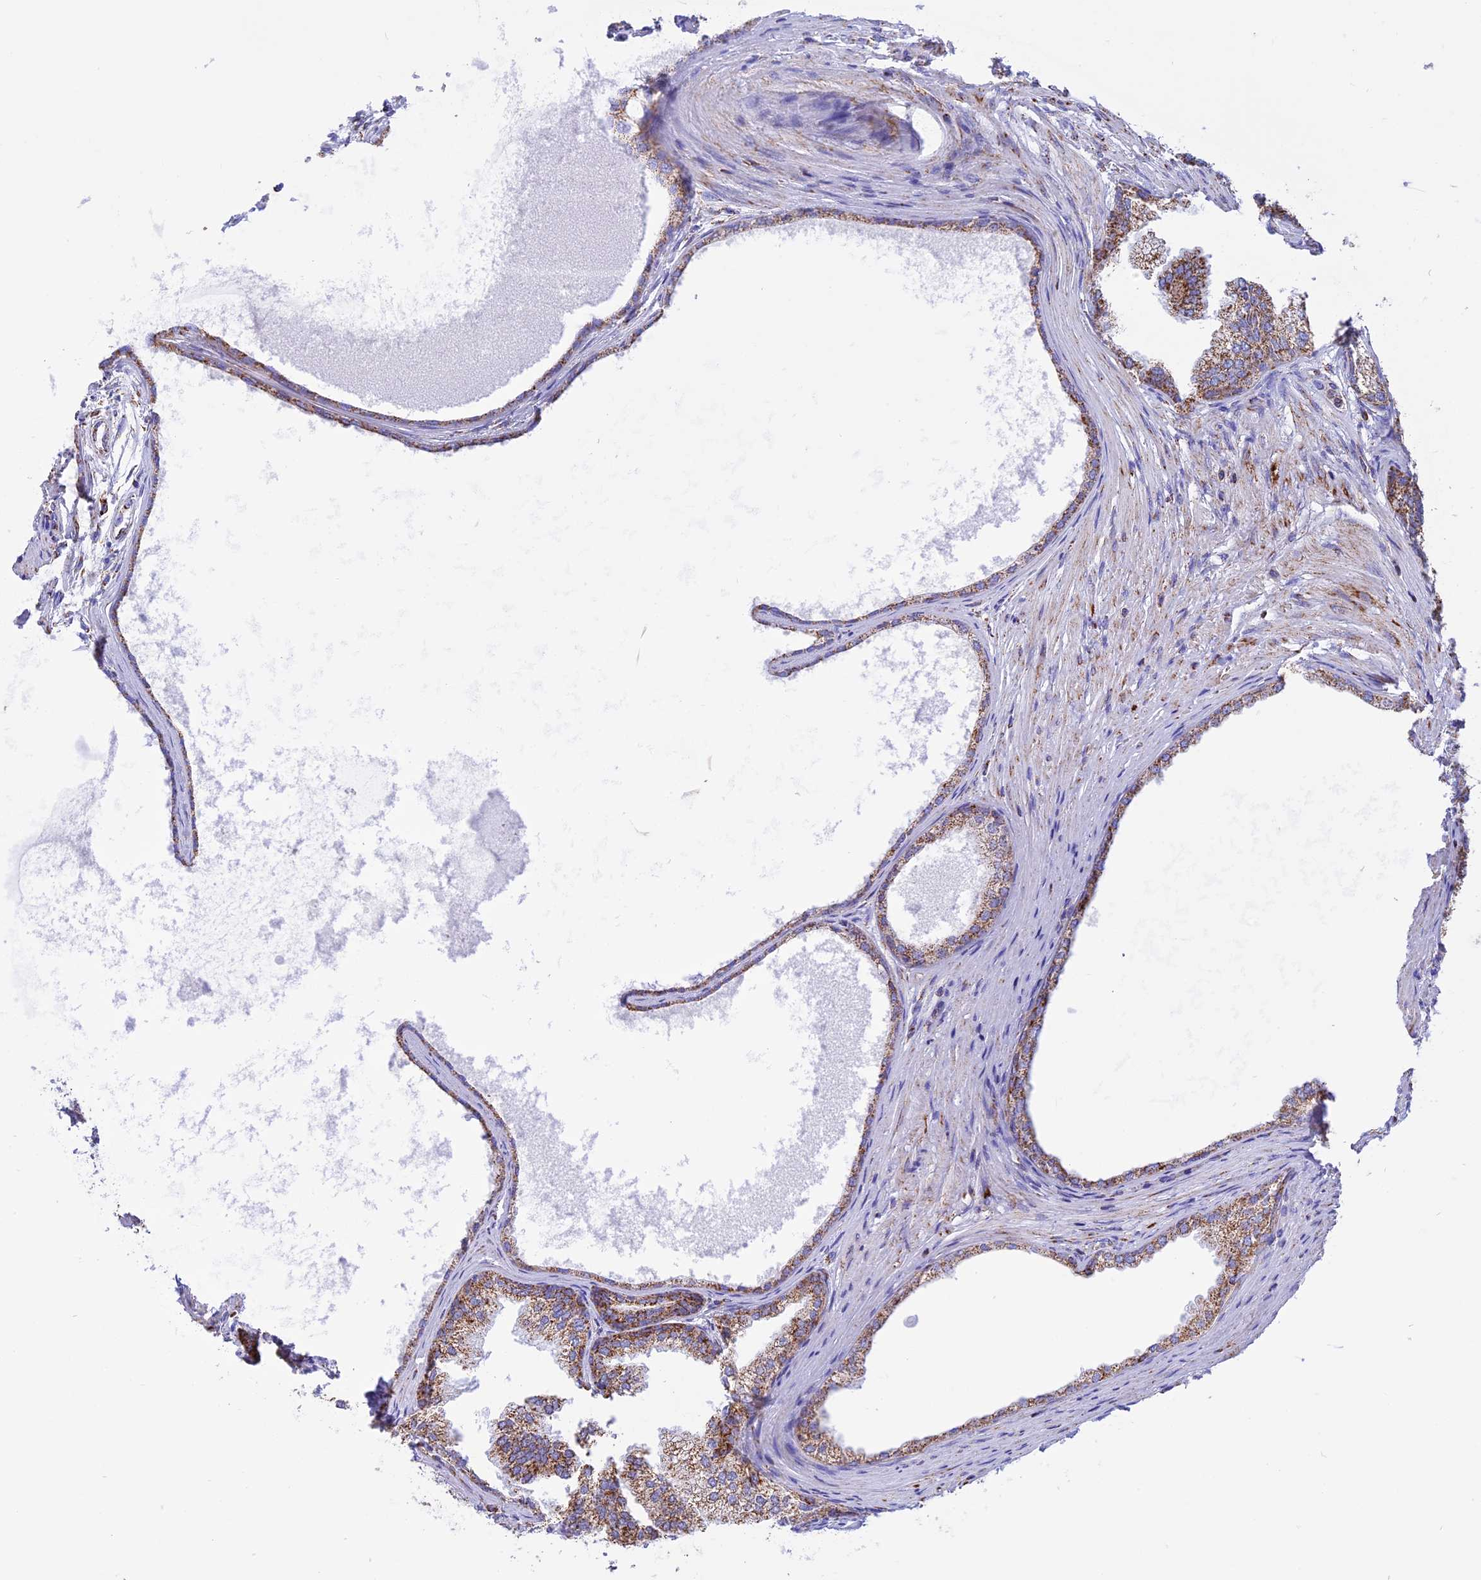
{"staining": {"intensity": "moderate", "quantity": ">75%", "location": "cytoplasmic/membranous"}, "tissue": "prostate", "cell_type": "Glandular cells", "image_type": "normal", "snomed": [{"axis": "morphology", "description": "Normal tissue, NOS"}, {"axis": "topography", "description": "Prostate"}], "caption": "Immunohistochemistry (IHC) (DAB) staining of benign human prostate shows moderate cytoplasmic/membranous protein expression in about >75% of glandular cells. The staining was performed using DAB, with brown indicating positive protein expression. Nuclei are stained blue with hematoxylin.", "gene": "KCNG1", "patient": {"sex": "male", "age": 76}}